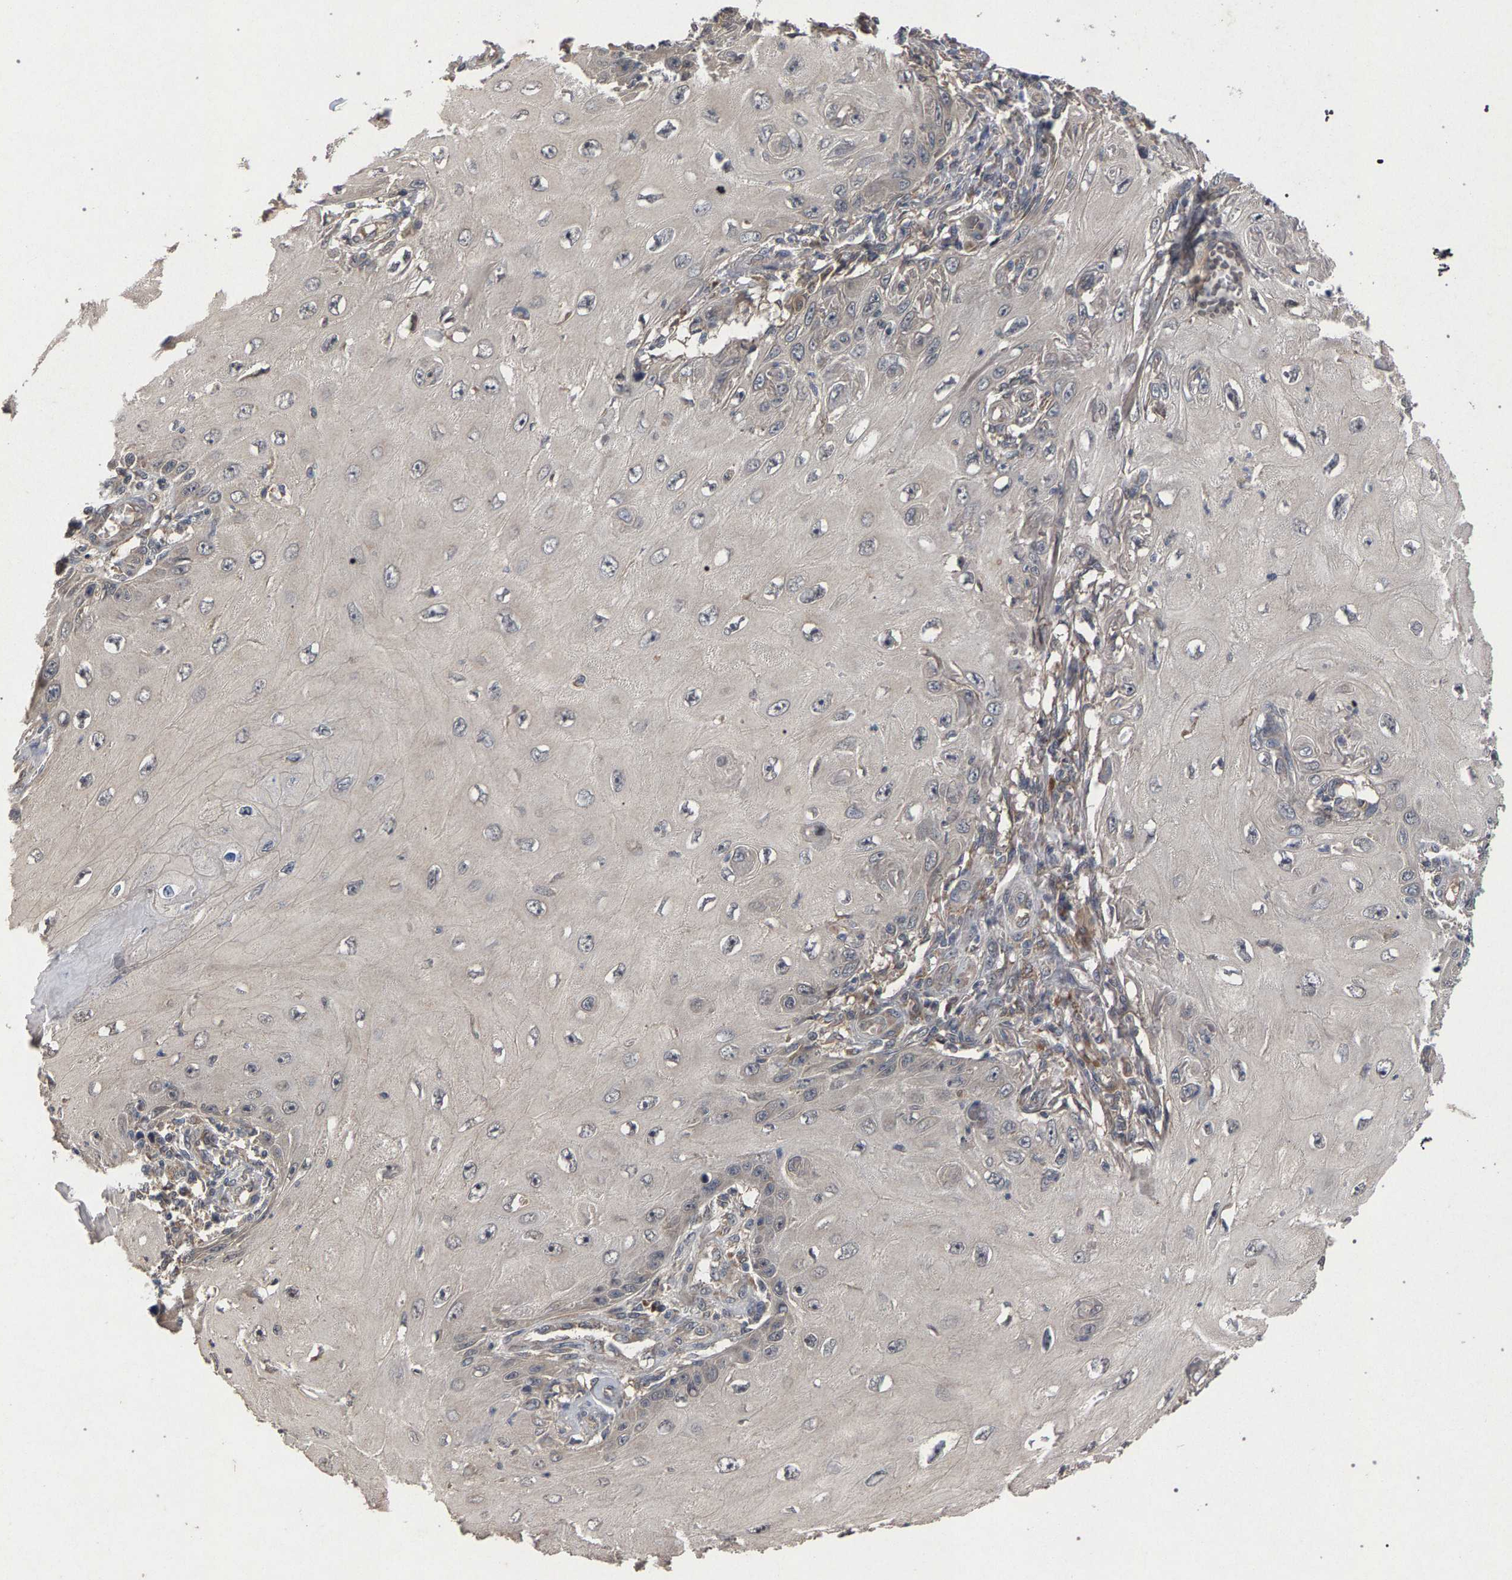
{"staining": {"intensity": "weak", "quantity": "<25%", "location": "cytoplasmic/membranous"}, "tissue": "skin cancer", "cell_type": "Tumor cells", "image_type": "cancer", "snomed": [{"axis": "morphology", "description": "Squamous cell carcinoma, NOS"}, {"axis": "topography", "description": "Skin"}], "caption": "There is no significant expression in tumor cells of squamous cell carcinoma (skin).", "gene": "SLC4A4", "patient": {"sex": "female", "age": 73}}